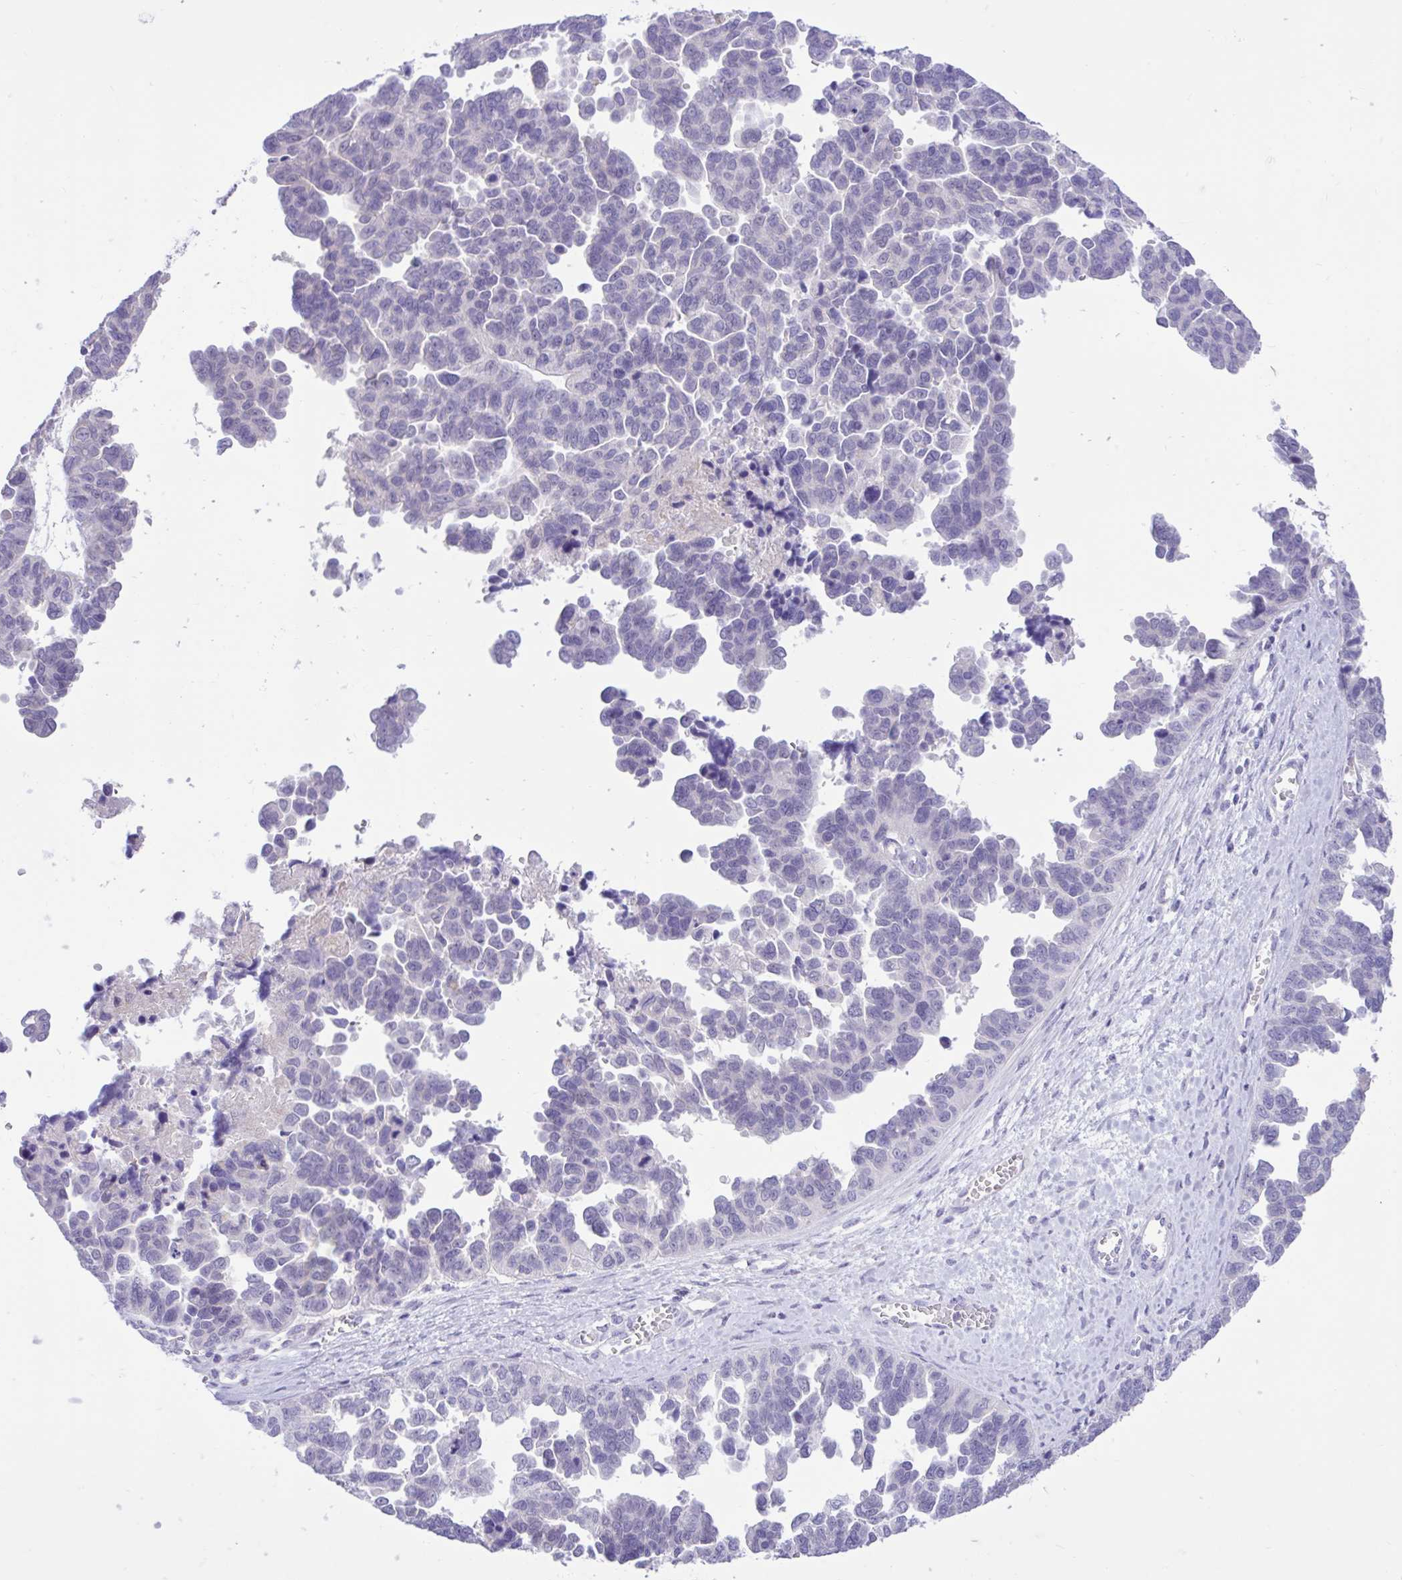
{"staining": {"intensity": "negative", "quantity": "none", "location": "none"}, "tissue": "ovarian cancer", "cell_type": "Tumor cells", "image_type": "cancer", "snomed": [{"axis": "morphology", "description": "Cystadenocarcinoma, serous, NOS"}, {"axis": "topography", "description": "Ovary"}], "caption": "Immunohistochemical staining of ovarian cancer shows no significant staining in tumor cells. (DAB (3,3'-diaminobenzidine) IHC with hematoxylin counter stain).", "gene": "ZNF101", "patient": {"sex": "female", "age": 64}}